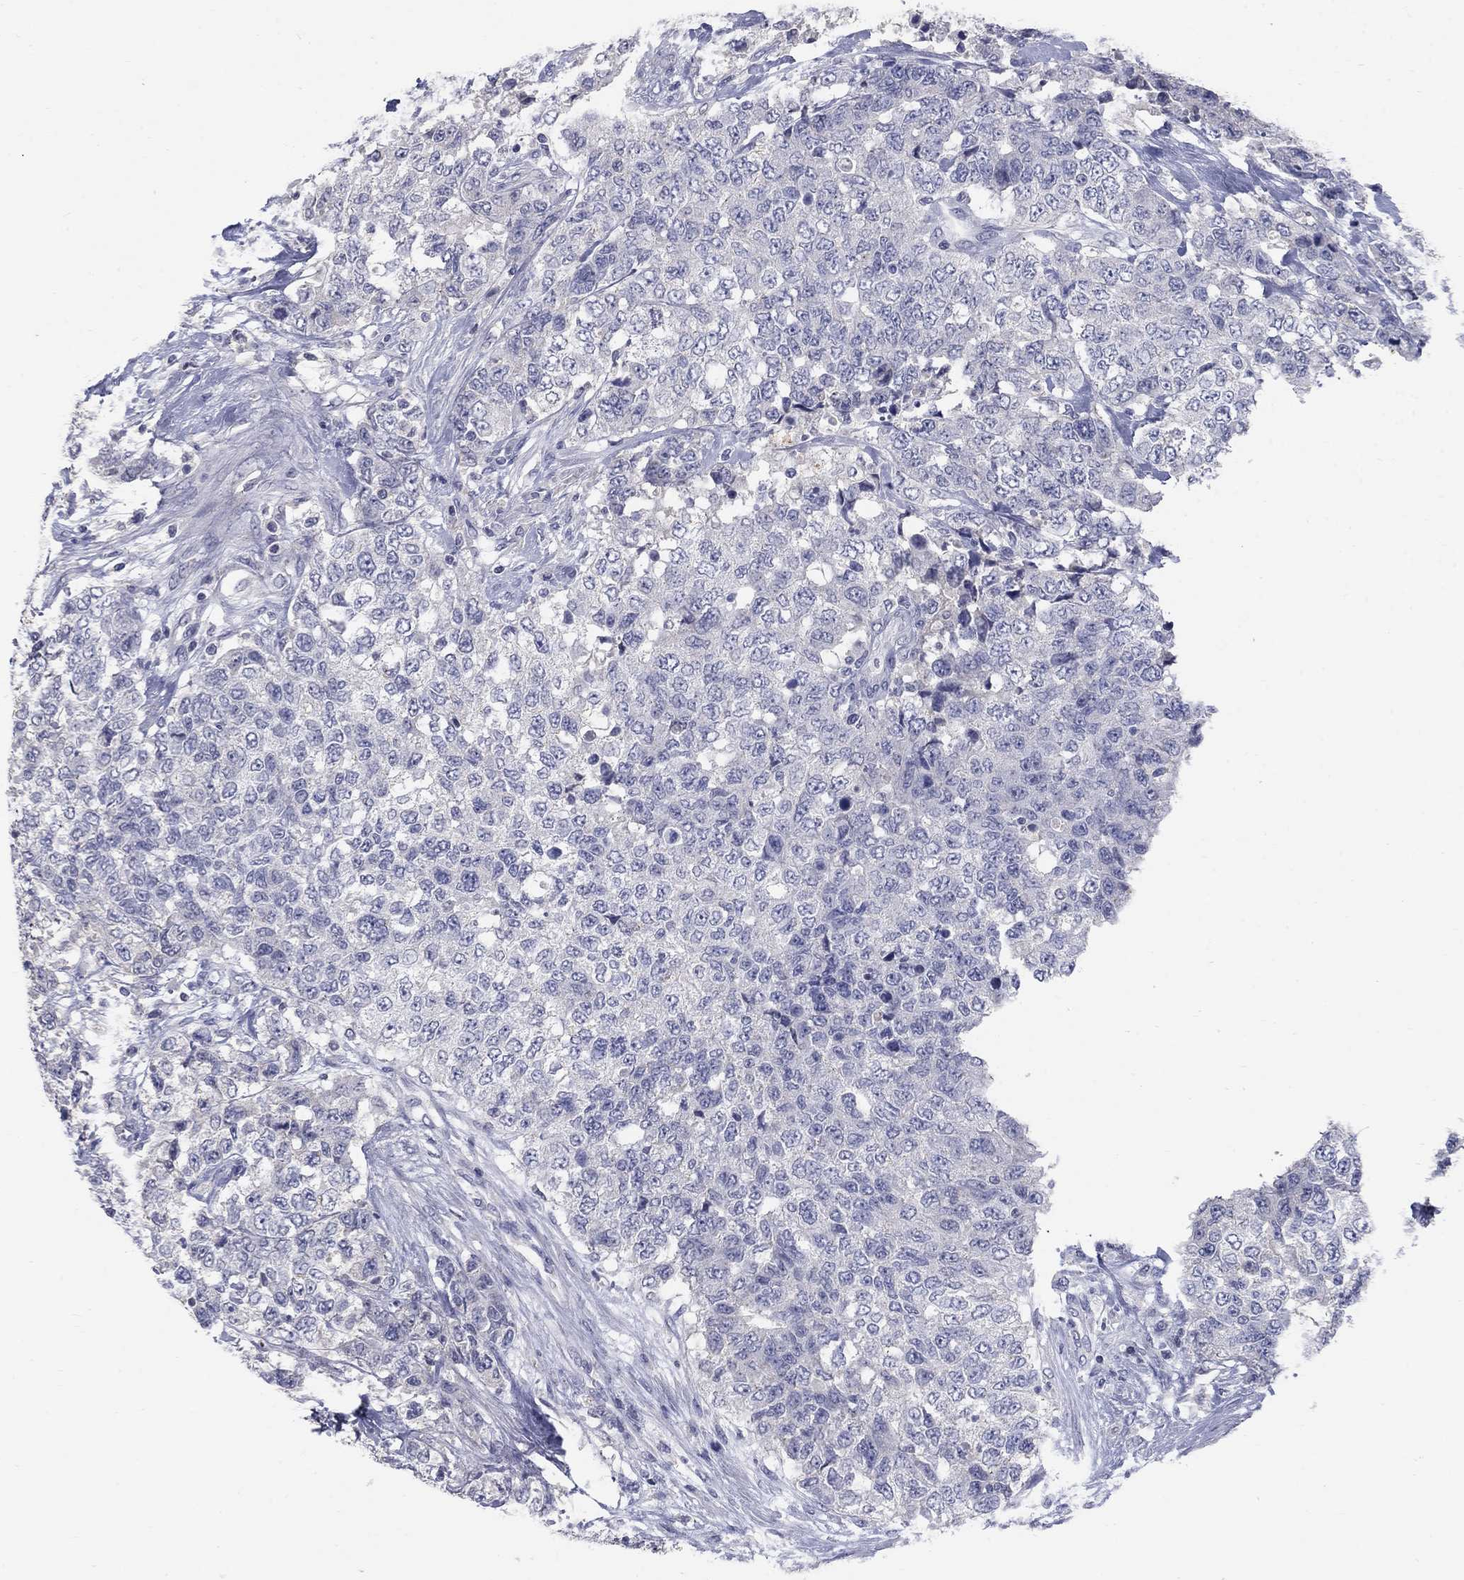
{"staining": {"intensity": "negative", "quantity": "none", "location": "none"}, "tissue": "urothelial cancer", "cell_type": "Tumor cells", "image_type": "cancer", "snomed": [{"axis": "morphology", "description": "Urothelial carcinoma, High grade"}, {"axis": "topography", "description": "Urinary bladder"}], "caption": "High-grade urothelial carcinoma stained for a protein using IHC exhibits no positivity tumor cells.", "gene": "PTH1R", "patient": {"sex": "female", "age": 78}}